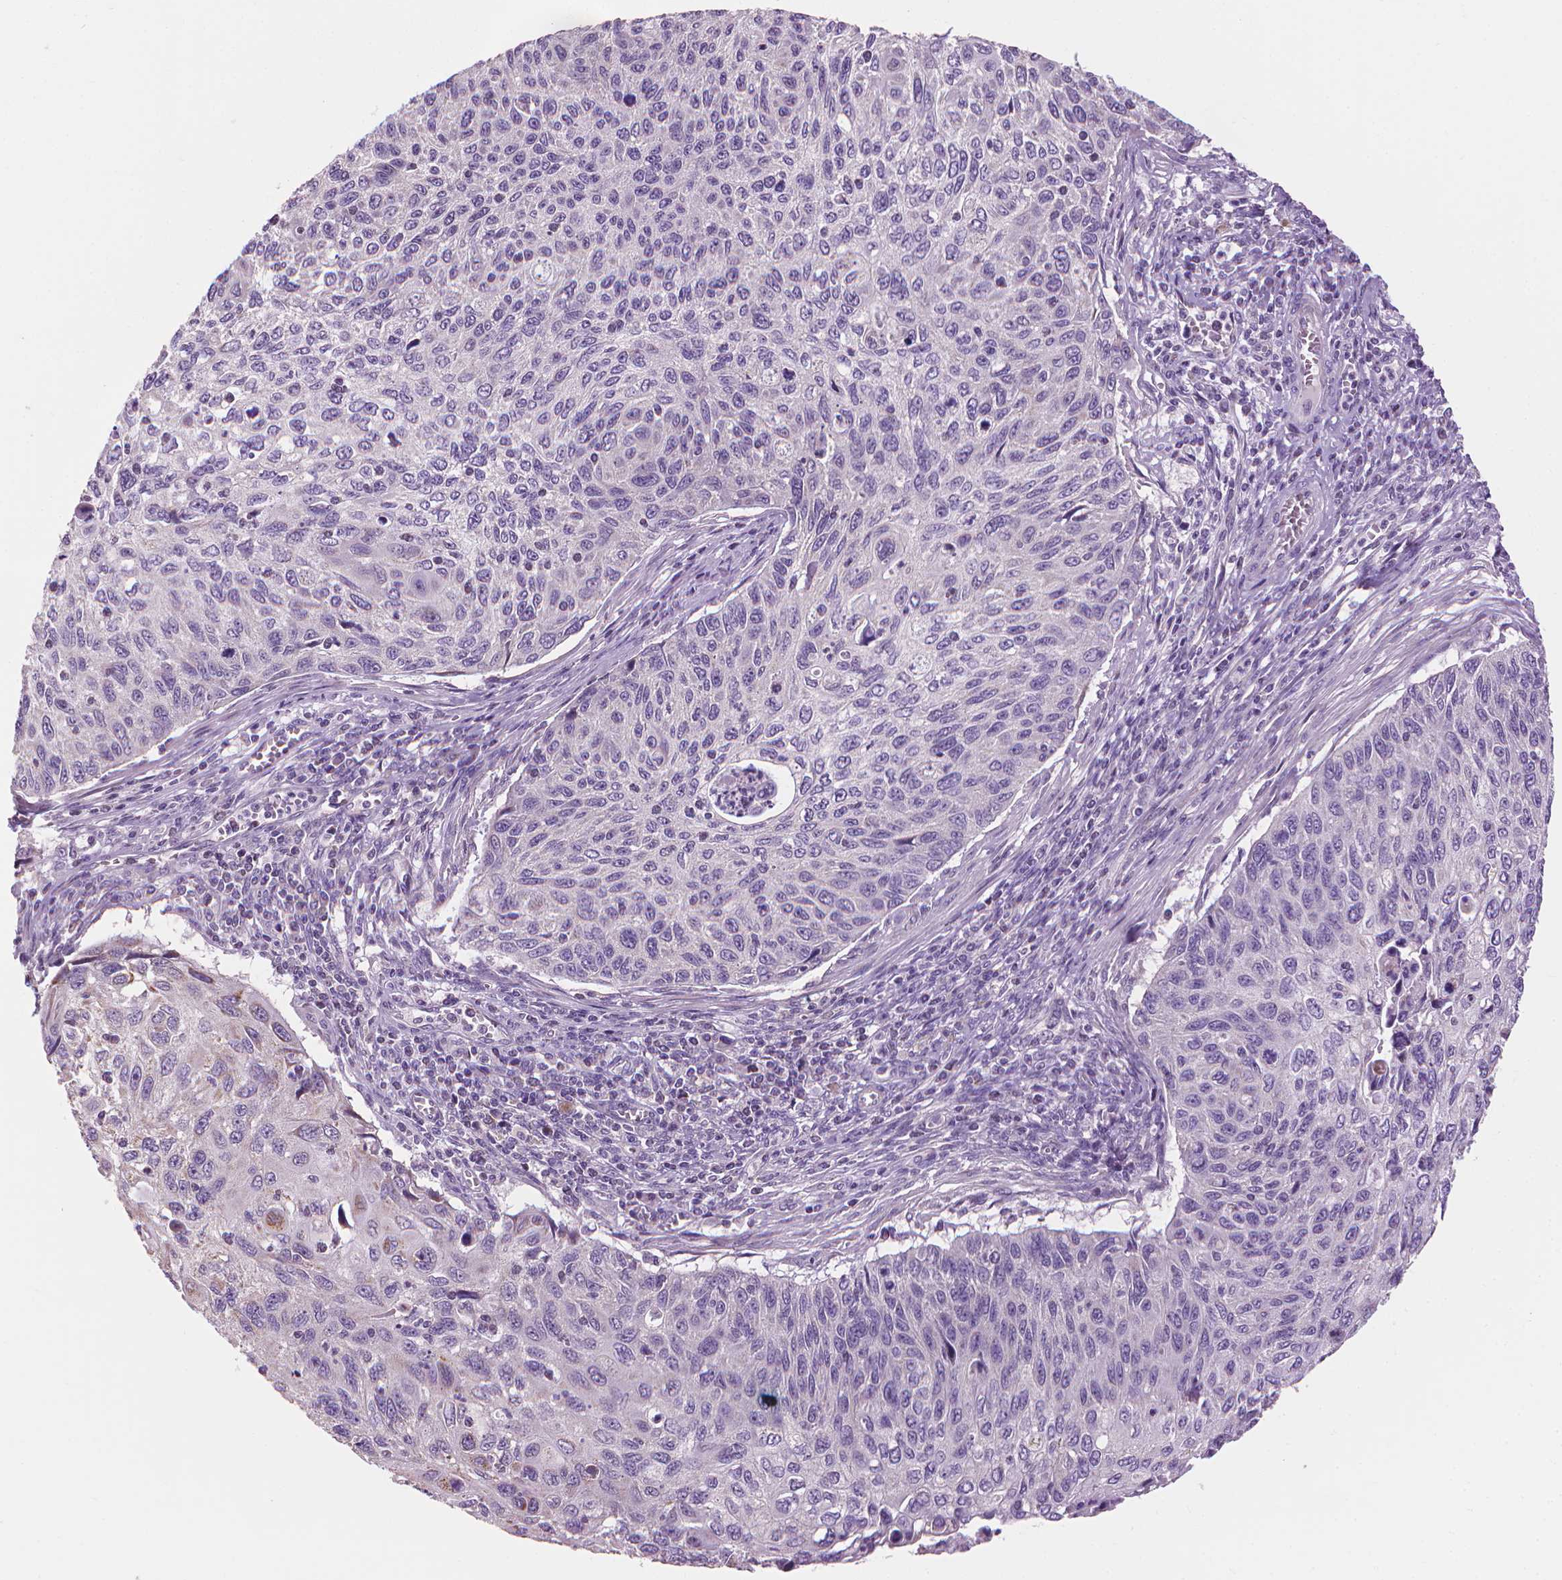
{"staining": {"intensity": "negative", "quantity": "none", "location": "none"}, "tissue": "cervical cancer", "cell_type": "Tumor cells", "image_type": "cancer", "snomed": [{"axis": "morphology", "description": "Squamous cell carcinoma, NOS"}, {"axis": "topography", "description": "Cervix"}], "caption": "High power microscopy micrograph of an immunohistochemistry histopathology image of cervical cancer, revealing no significant expression in tumor cells.", "gene": "CFAP126", "patient": {"sex": "female", "age": 70}}